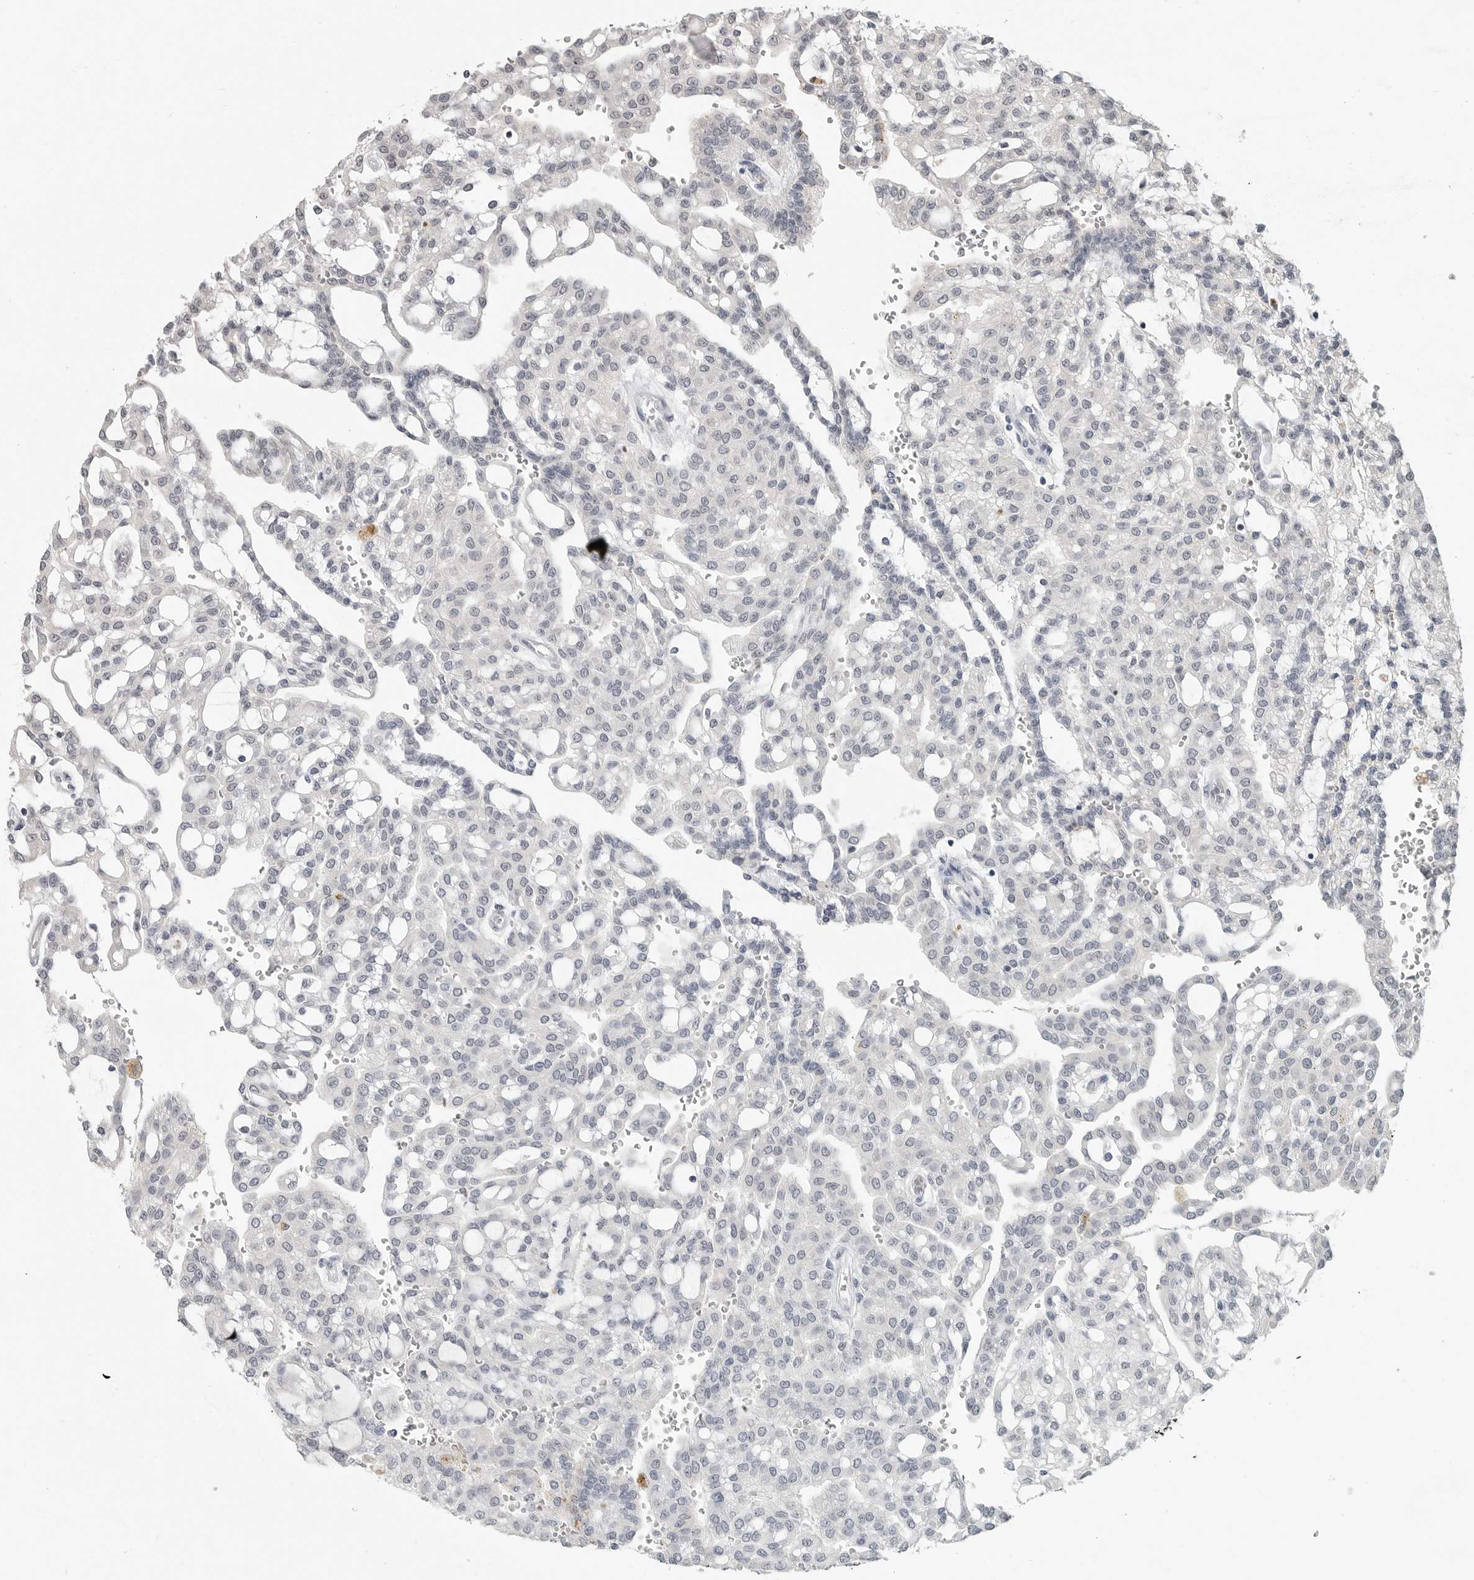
{"staining": {"intensity": "negative", "quantity": "none", "location": "none"}, "tissue": "renal cancer", "cell_type": "Tumor cells", "image_type": "cancer", "snomed": [{"axis": "morphology", "description": "Adenocarcinoma, NOS"}, {"axis": "topography", "description": "Kidney"}], "caption": "This is an immunohistochemistry (IHC) photomicrograph of renal adenocarcinoma. There is no staining in tumor cells.", "gene": "FOXP3", "patient": {"sex": "male", "age": 63}}